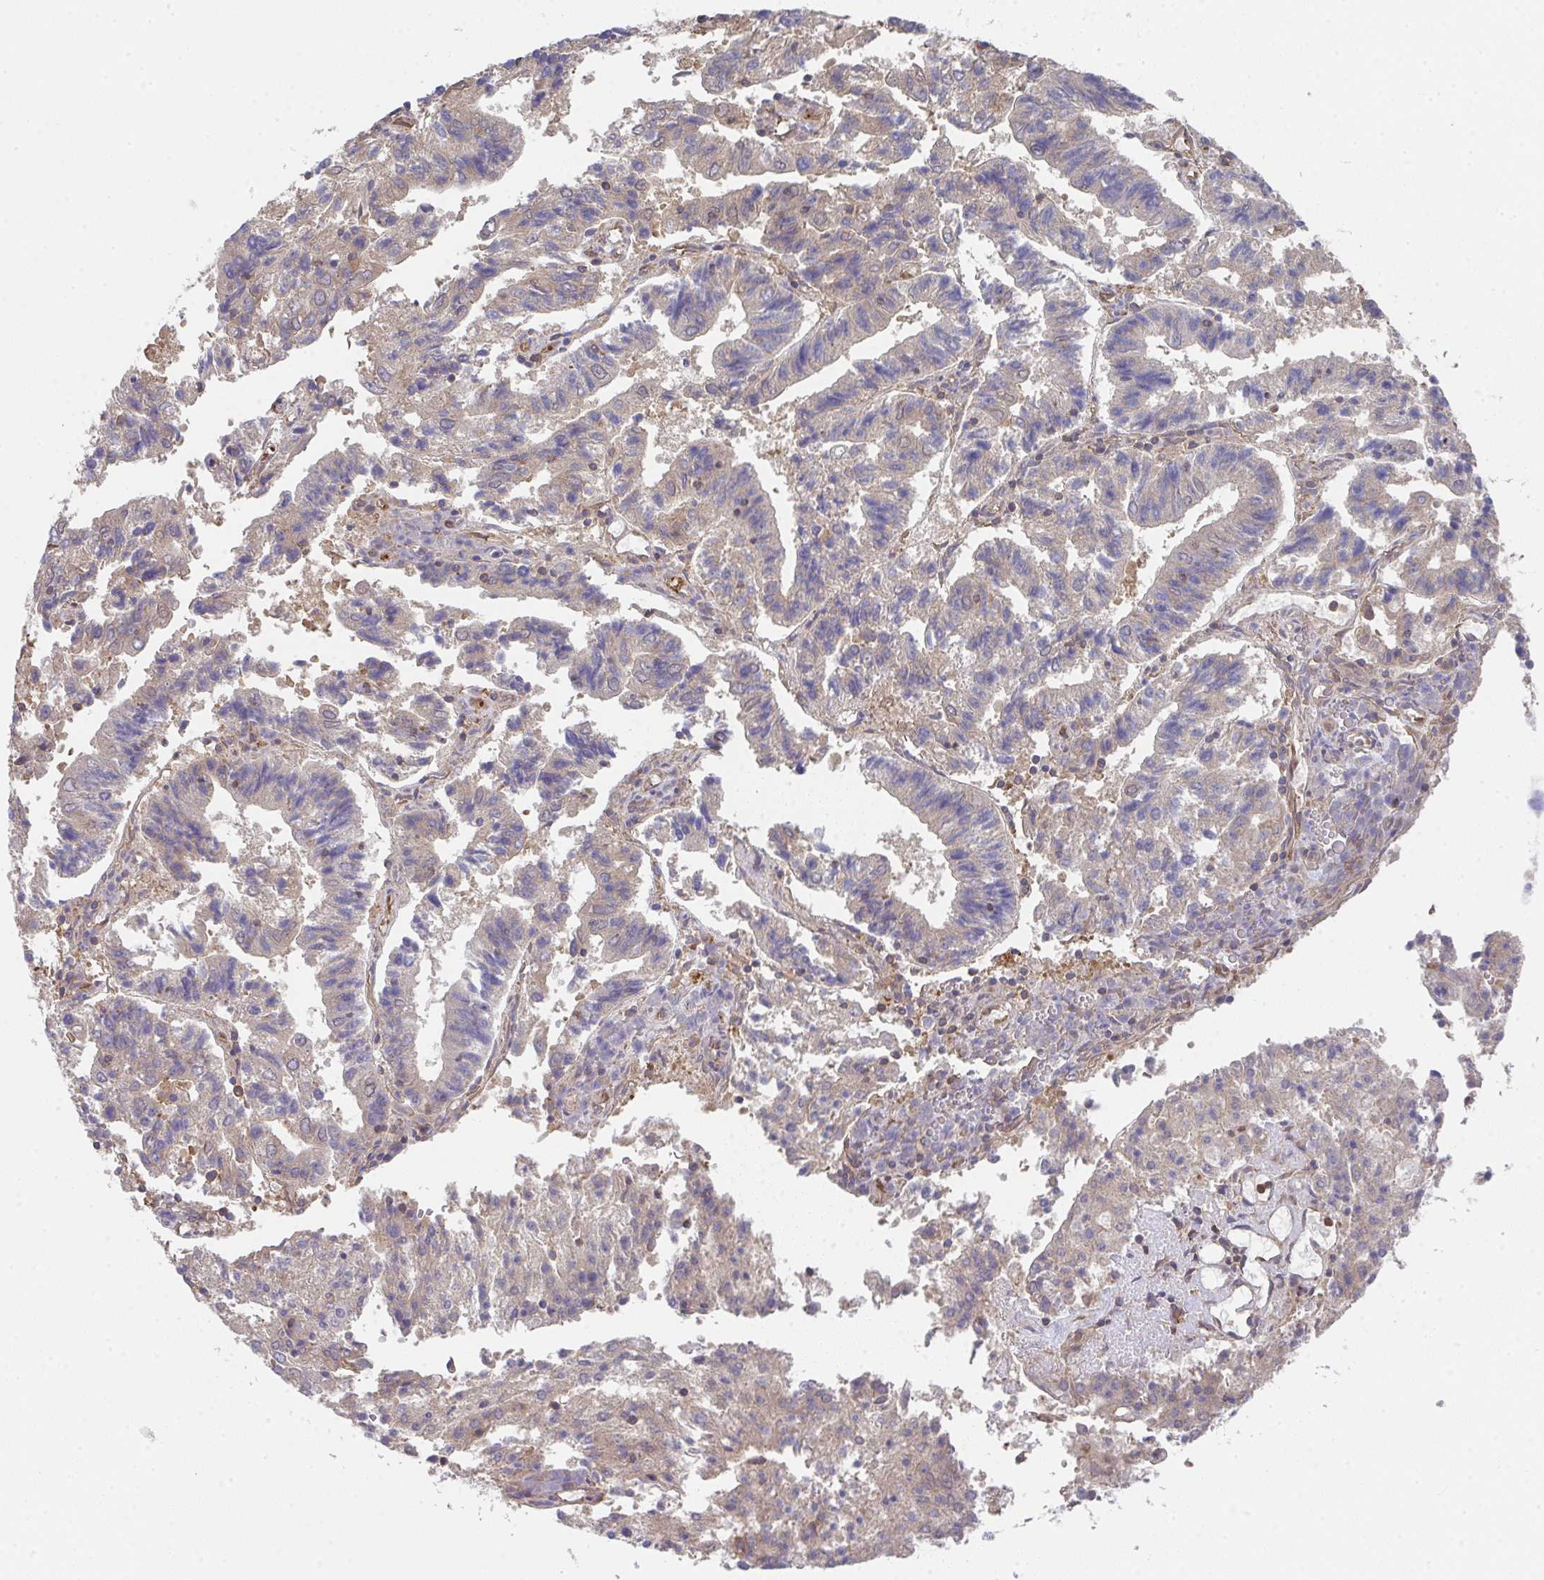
{"staining": {"intensity": "weak", "quantity": "<25%", "location": "cytoplasmic/membranous"}, "tissue": "endometrial cancer", "cell_type": "Tumor cells", "image_type": "cancer", "snomed": [{"axis": "morphology", "description": "Adenocarcinoma, NOS"}, {"axis": "topography", "description": "Endometrium"}], "caption": "Human endometrial cancer stained for a protein using immunohistochemistry demonstrates no staining in tumor cells.", "gene": "TMEM229A", "patient": {"sex": "female", "age": 82}}